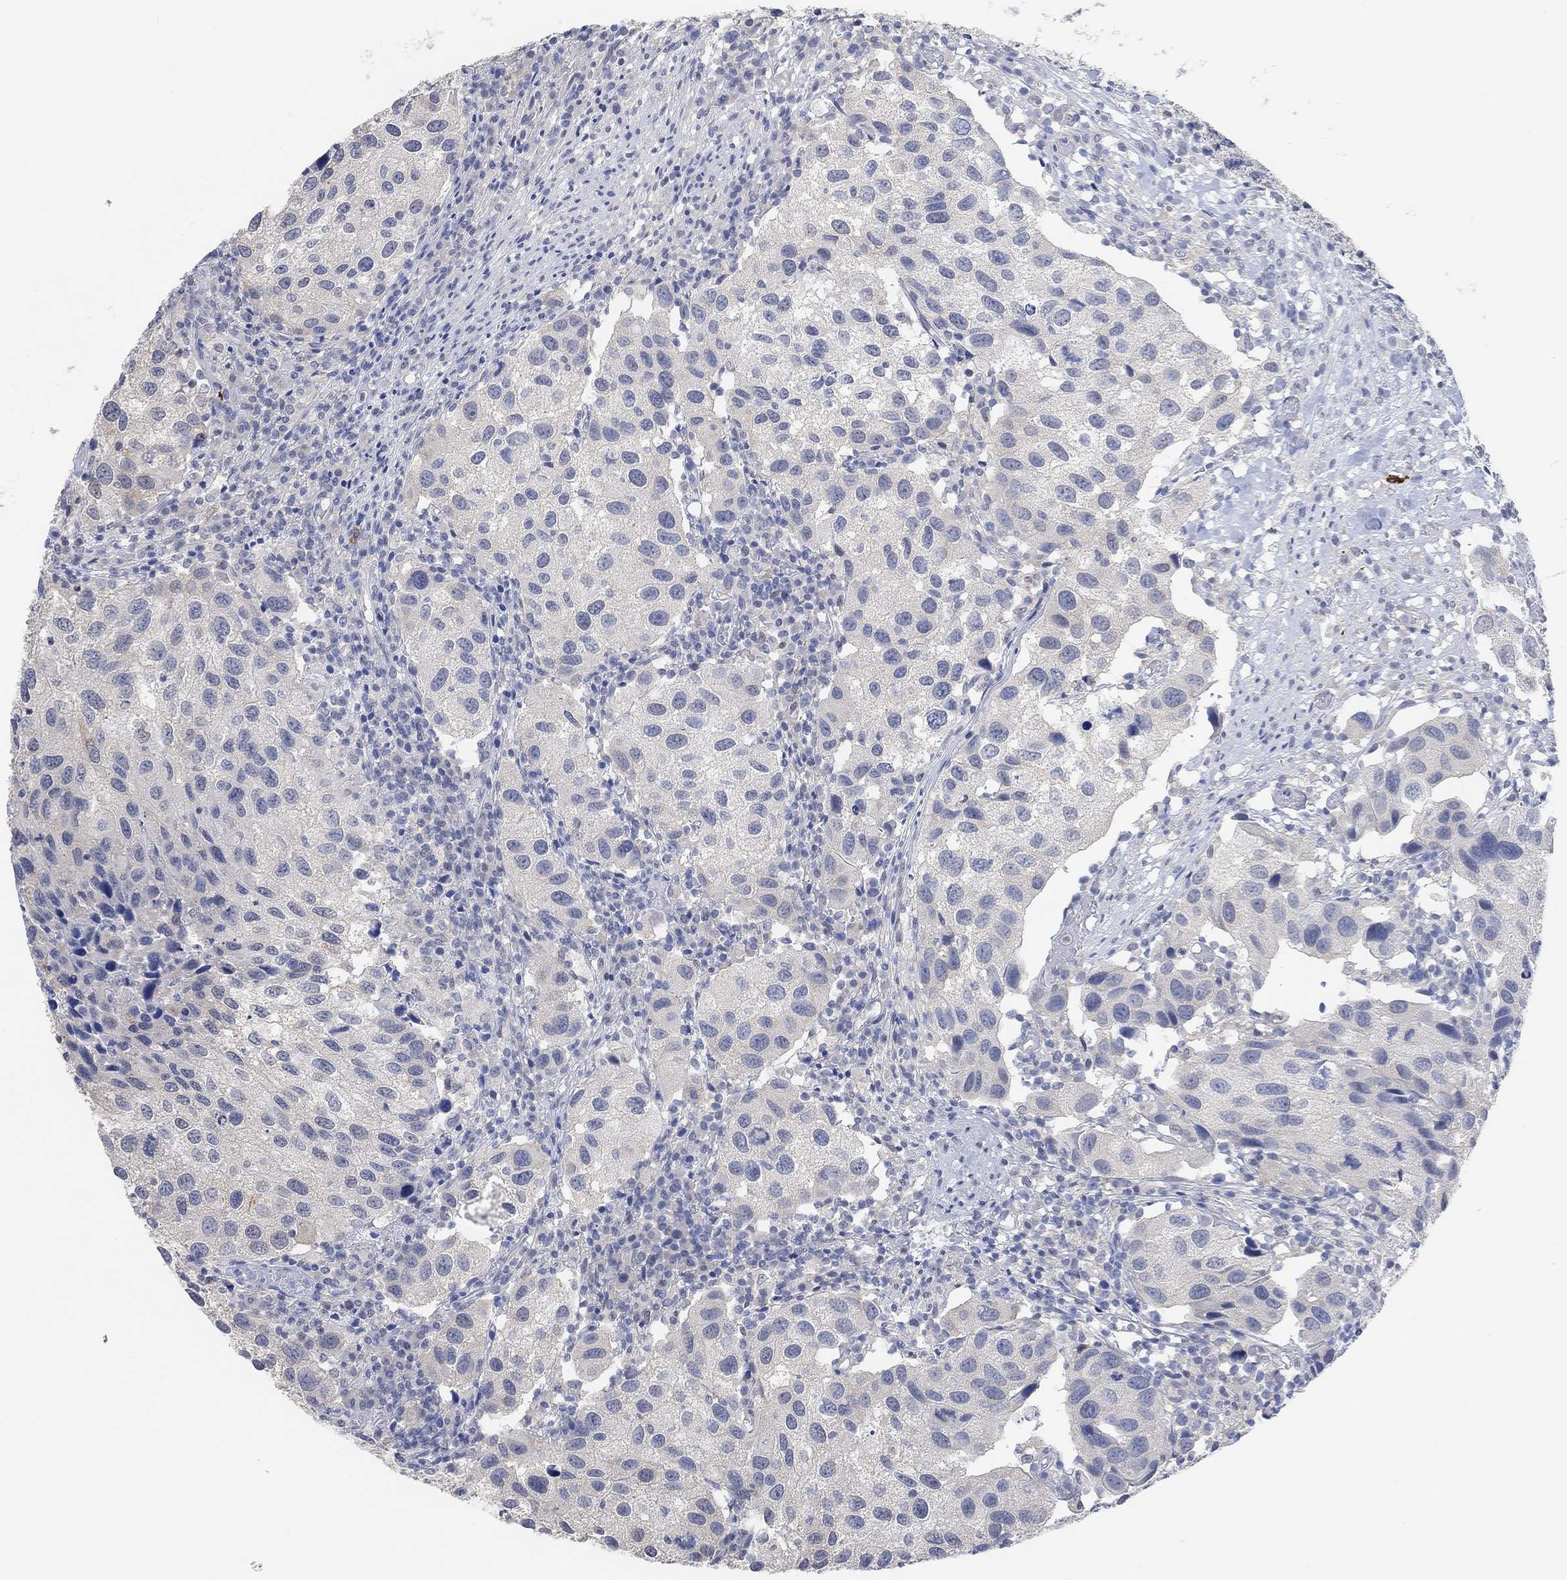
{"staining": {"intensity": "negative", "quantity": "none", "location": "none"}, "tissue": "urothelial cancer", "cell_type": "Tumor cells", "image_type": "cancer", "snomed": [{"axis": "morphology", "description": "Urothelial carcinoma, High grade"}, {"axis": "topography", "description": "Urinary bladder"}], "caption": "The image reveals no significant expression in tumor cells of urothelial cancer.", "gene": "MUC1", "patient": {"sex": "male", "age": 79}}